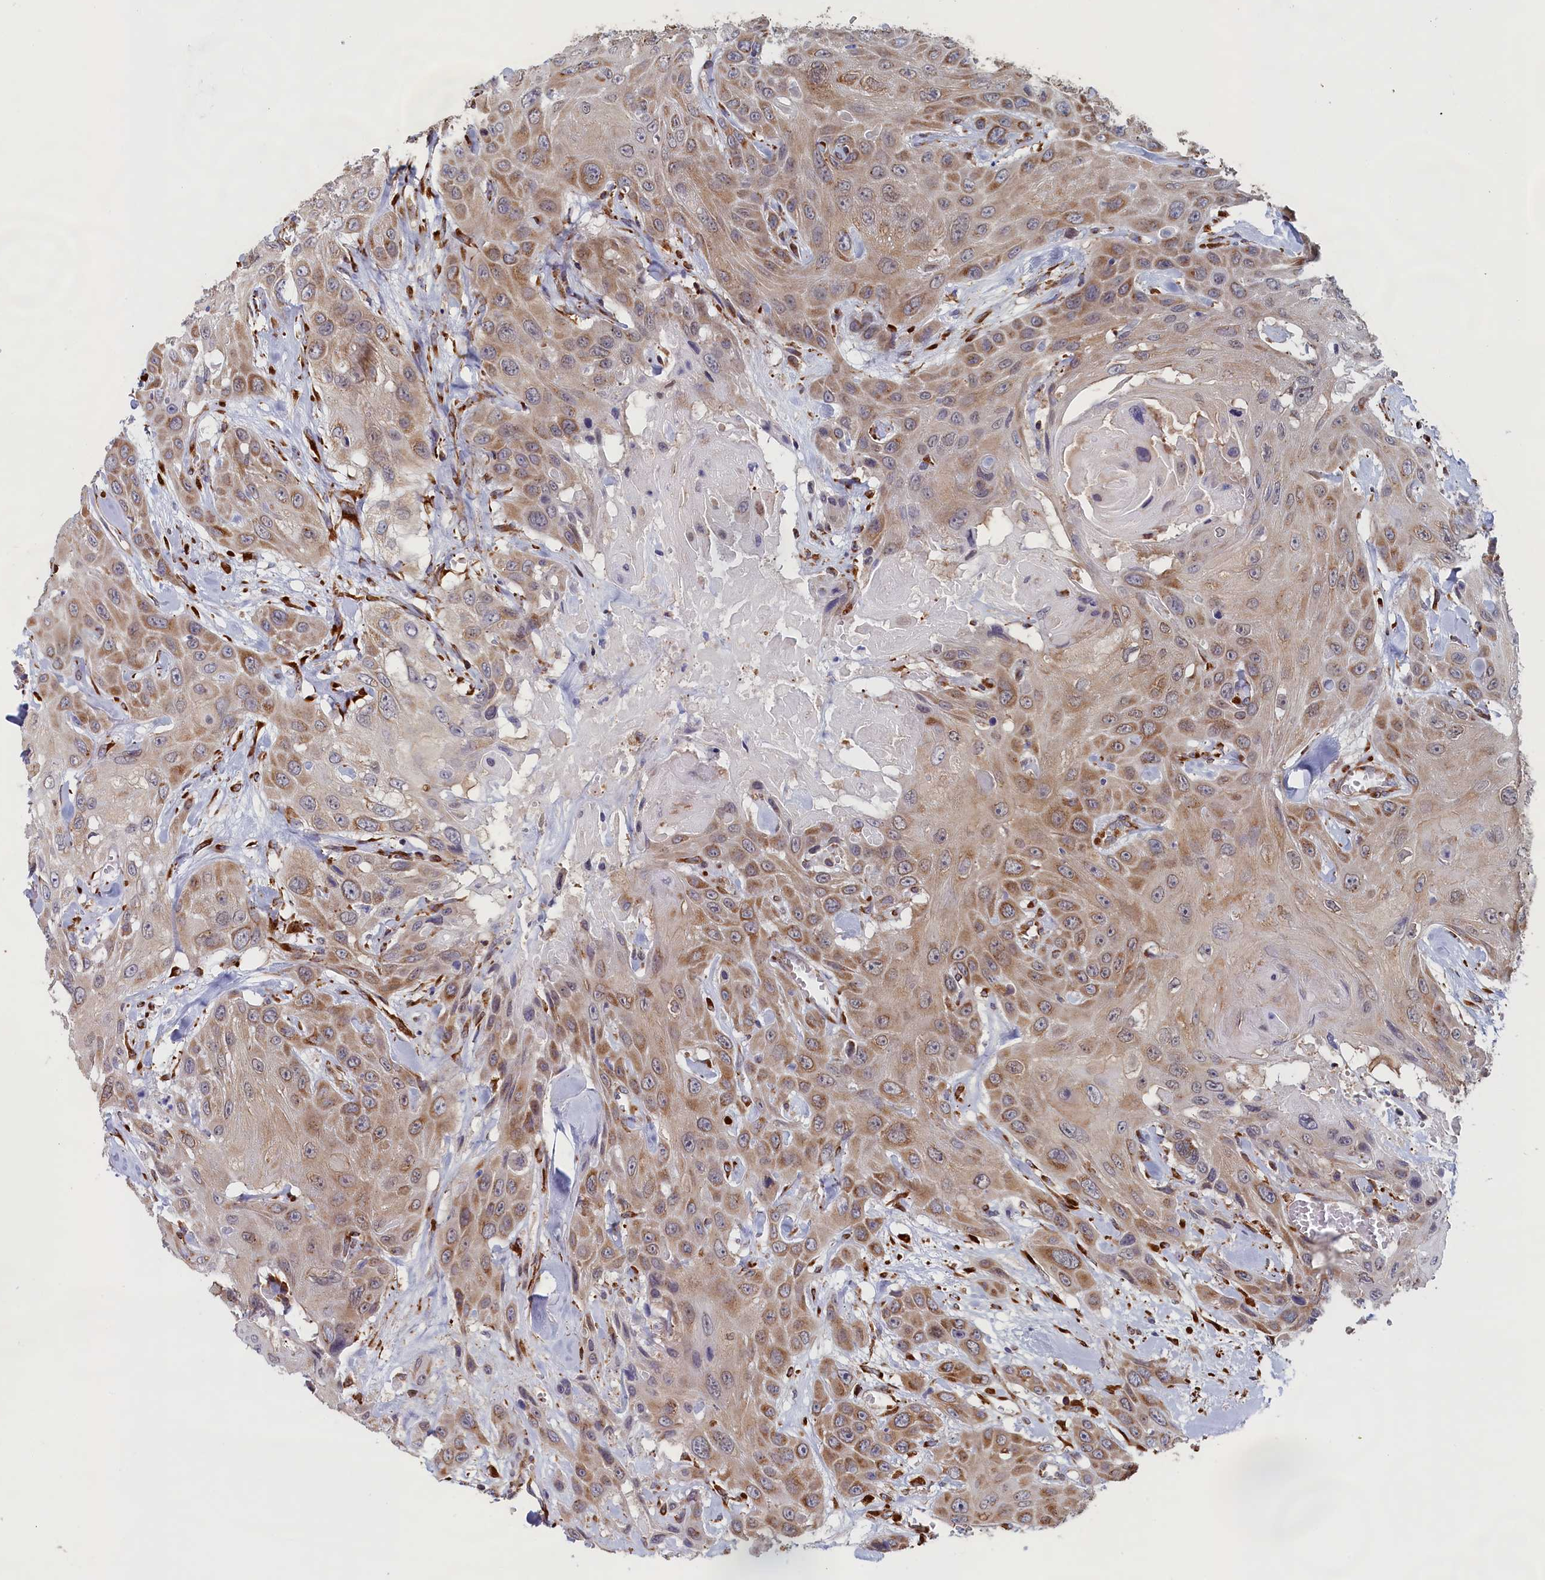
{"staining": {"intensity": "moderate", "quantity": ">75%", "location": "cytoplasmic/membranous"}, "tissue": "head and neck cancer", "cell_type": "Tumor cells", "image_type": "cancer", "snomed": [{"axis": "morphology", "description": "Squamous cell carcinoma, NOS"}, {"axis": "topography", "description": "Head-Neck"}], "caption": "Brown immunohistochemical staining in human head and neck cancer demonstrates moderate cytoplasmic/membranous staining in approximately >75% of tumor cells.", "gene": "CCDC68", "patient": {"sex": "male", "age": 81}}